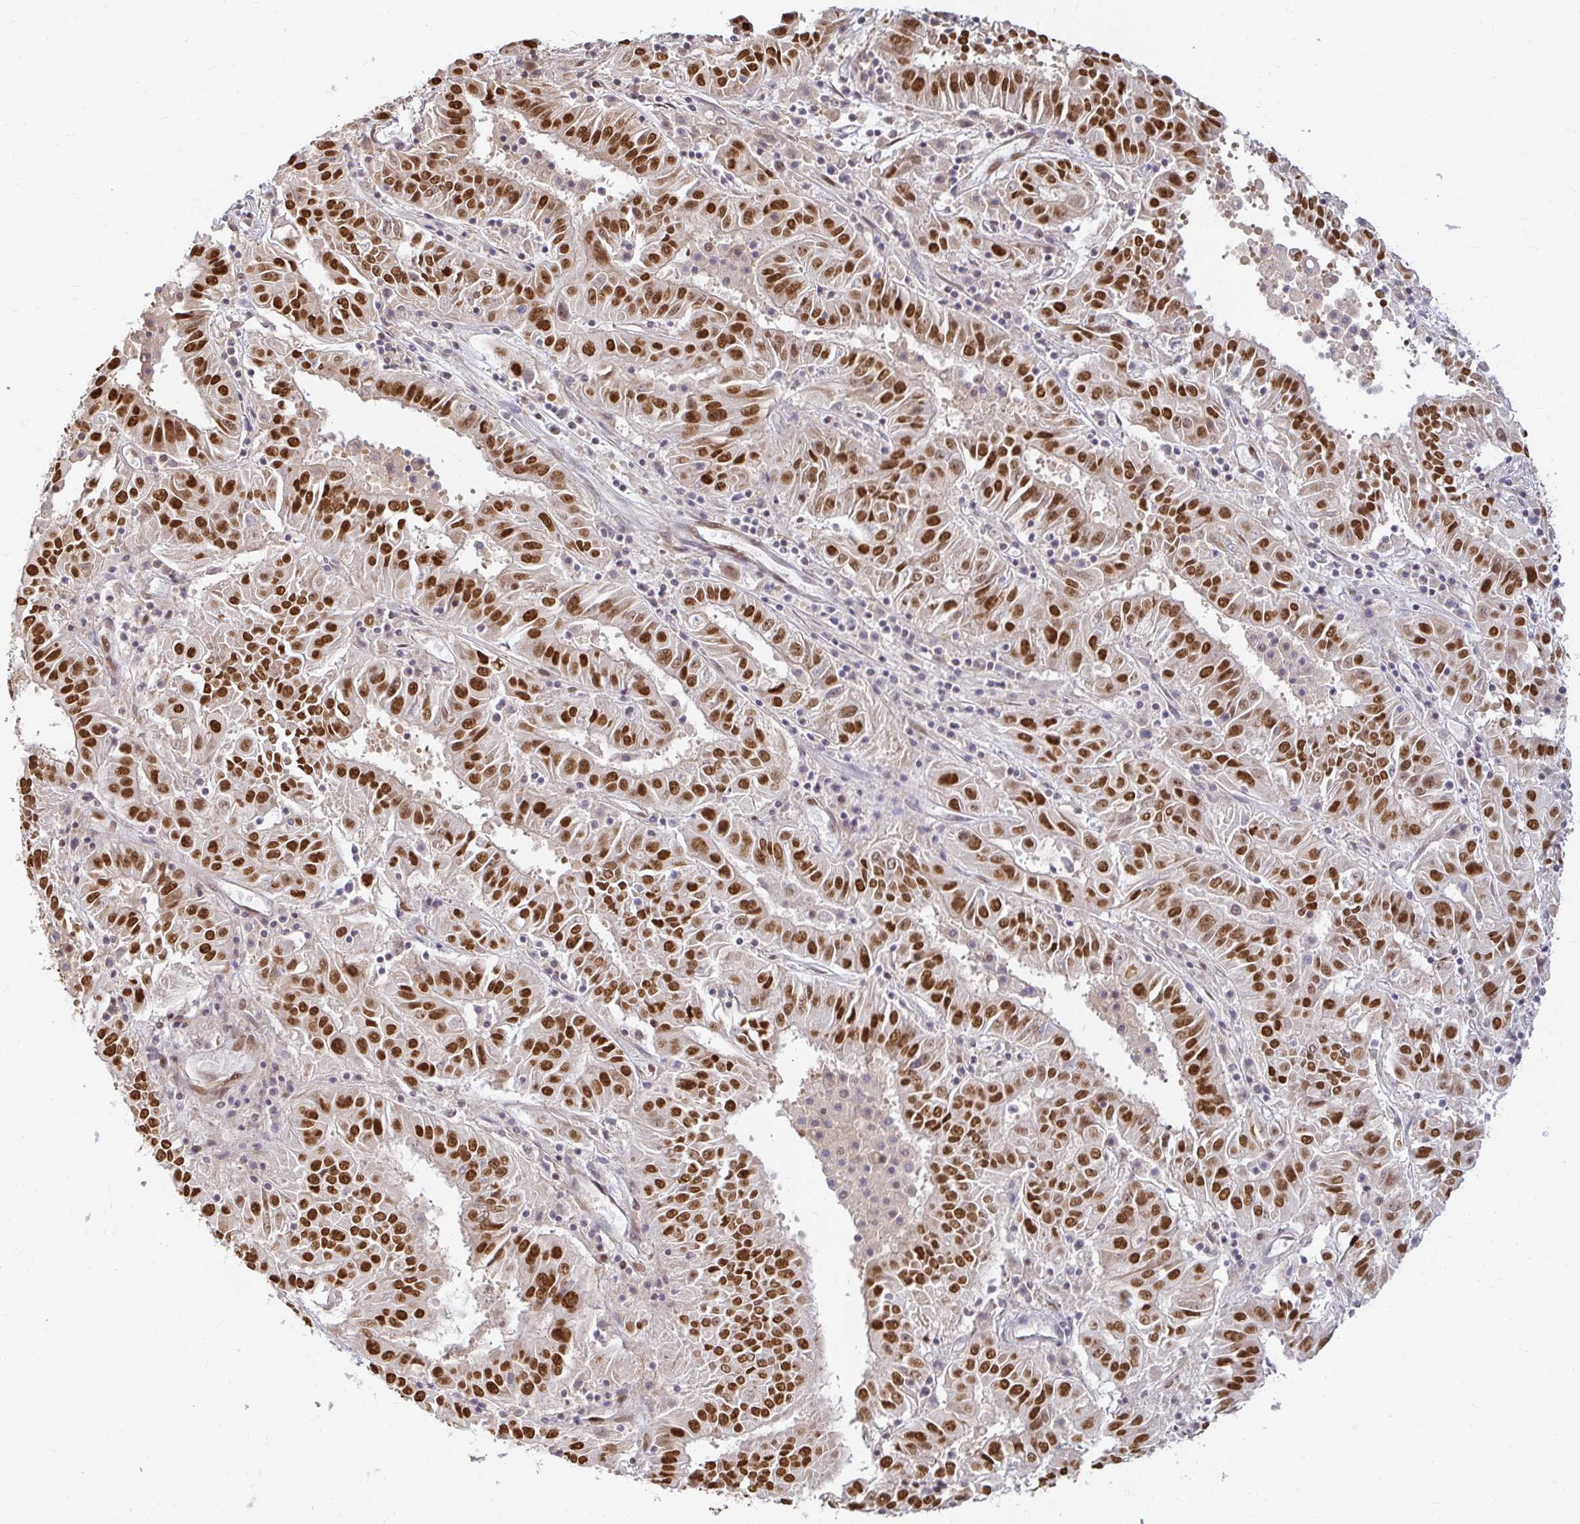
{"staining": {"intensity": "strong", "quantity": ">75%", "location": "nuclear"}, "tissue": "pancreatic cancer", "cell_type": "Tumor cells", "image_type": "cancer", "snomed": [{"axis": "morphology", "description": "Adenocarcinoma, NOS"}, {"axis": "topography", "description": "Pancreas"}], "caption": "Immunohistochemistry (IHC) image of neoplastic tissue: human adenocarcinoma (pancreatic) stained using IHC demonstrates high levels of strong protein expression localized specifically in the nuclear of tumor cells, appearing as a nuclear brown color.", "gene": "HNRNPU", "patient": {"sex": "male", "age": 63}}